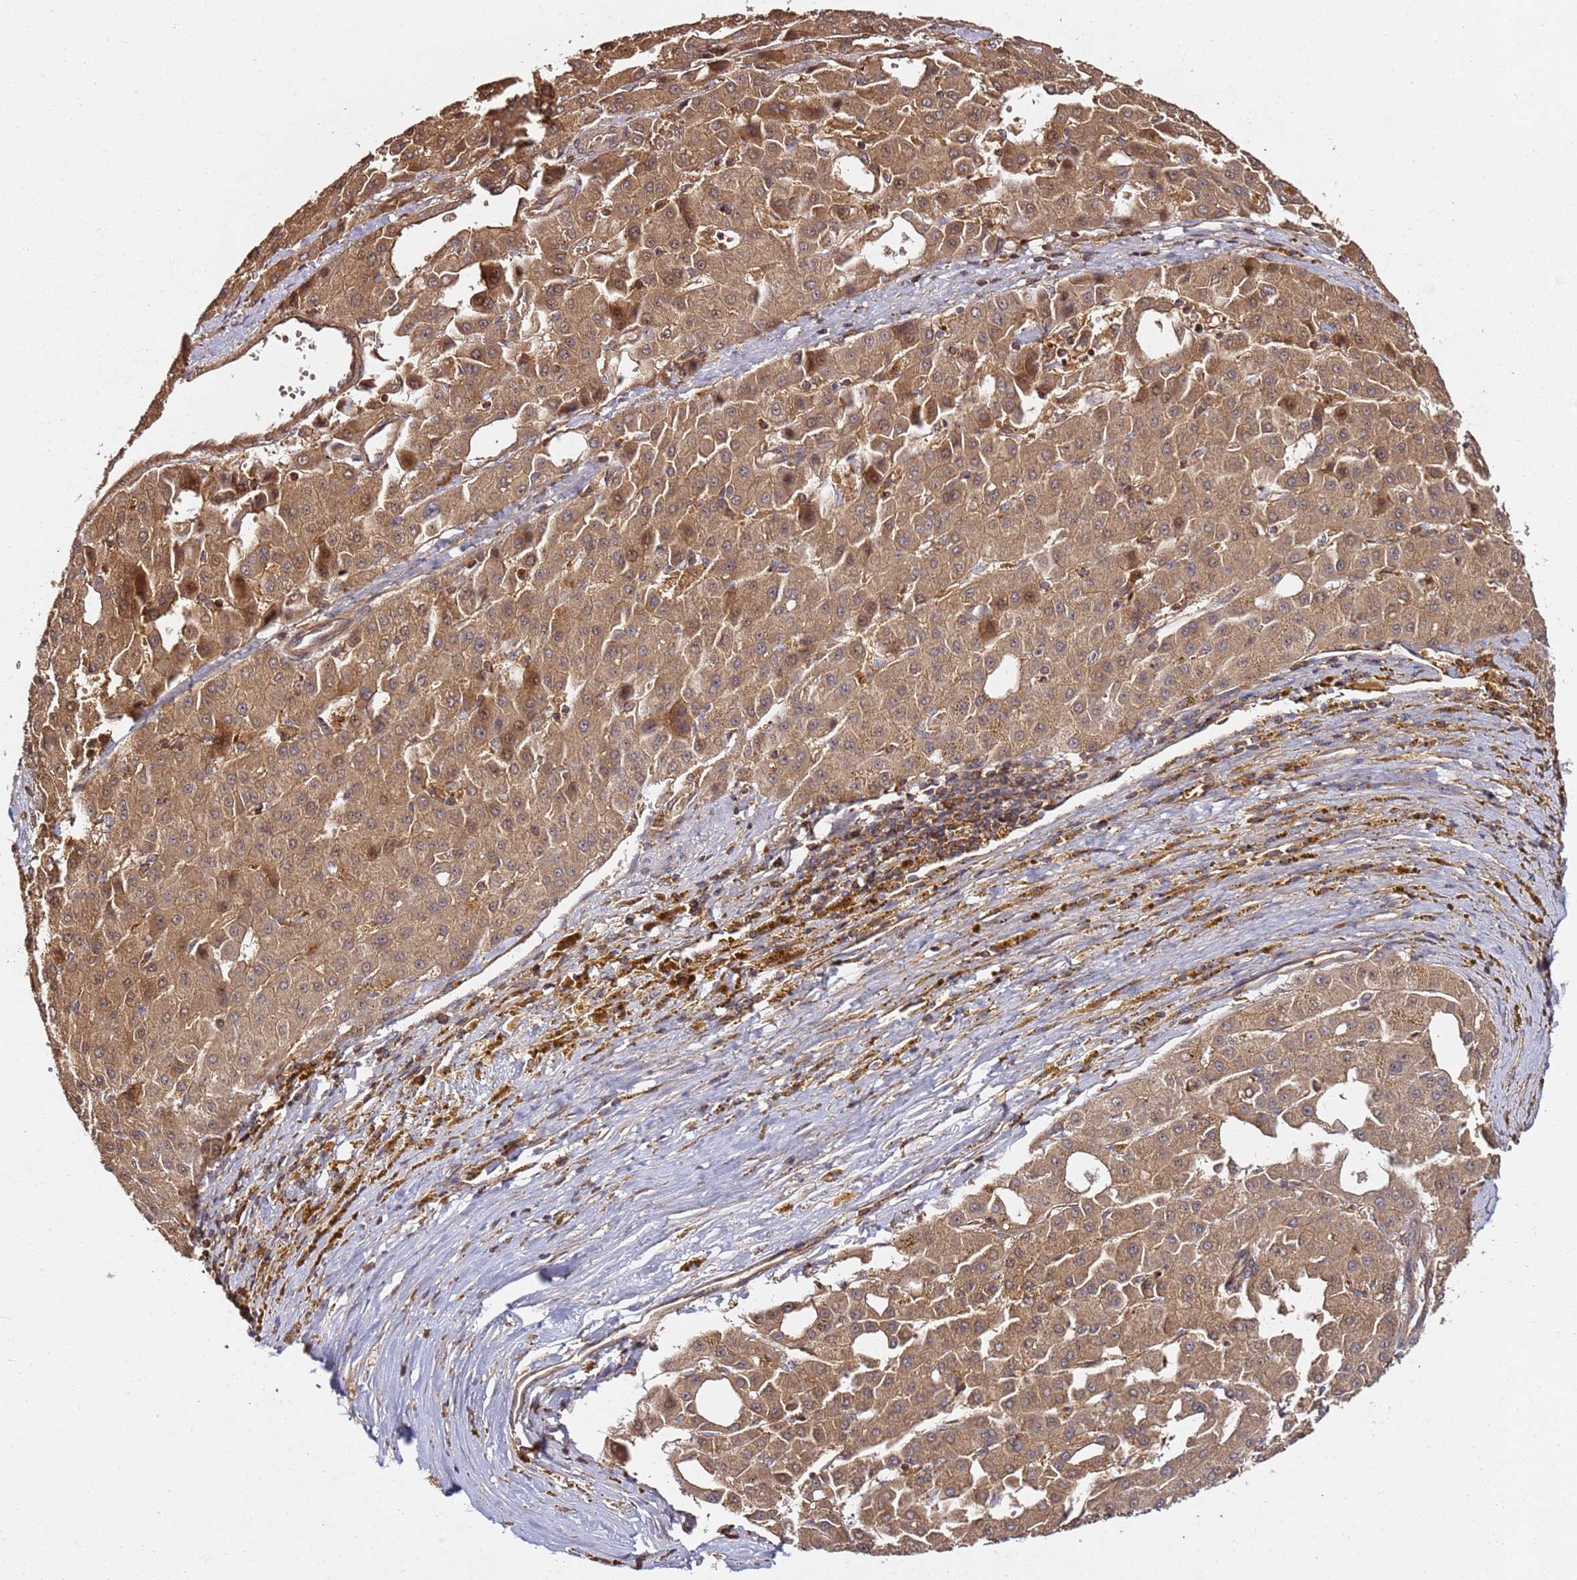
{"staining": {"intensity": "moderate", "quantity": ">75%", "location": "cytoplasmic/membranous,nuclear"}, "tissue": "liver cancer", "cell_type": "Tumor cells", "image_type": "cancer", "snomed": [{"axis": "morphology", "description": "Carcinoma, Hepatocellular, NOS"}, {"axis": "topography", "description": "Liver"}], "caption": "Tumor cells reveal medium levels of moderate cytoplasmic/membranous and nuclear staining in about >75% of cells in human liver cancer (hepatocellular carcinoma). (IHC, brightfield microscopy, high magnification).", "gene": "PRMT7", "patient": {"sex": "male", "age": 47}}